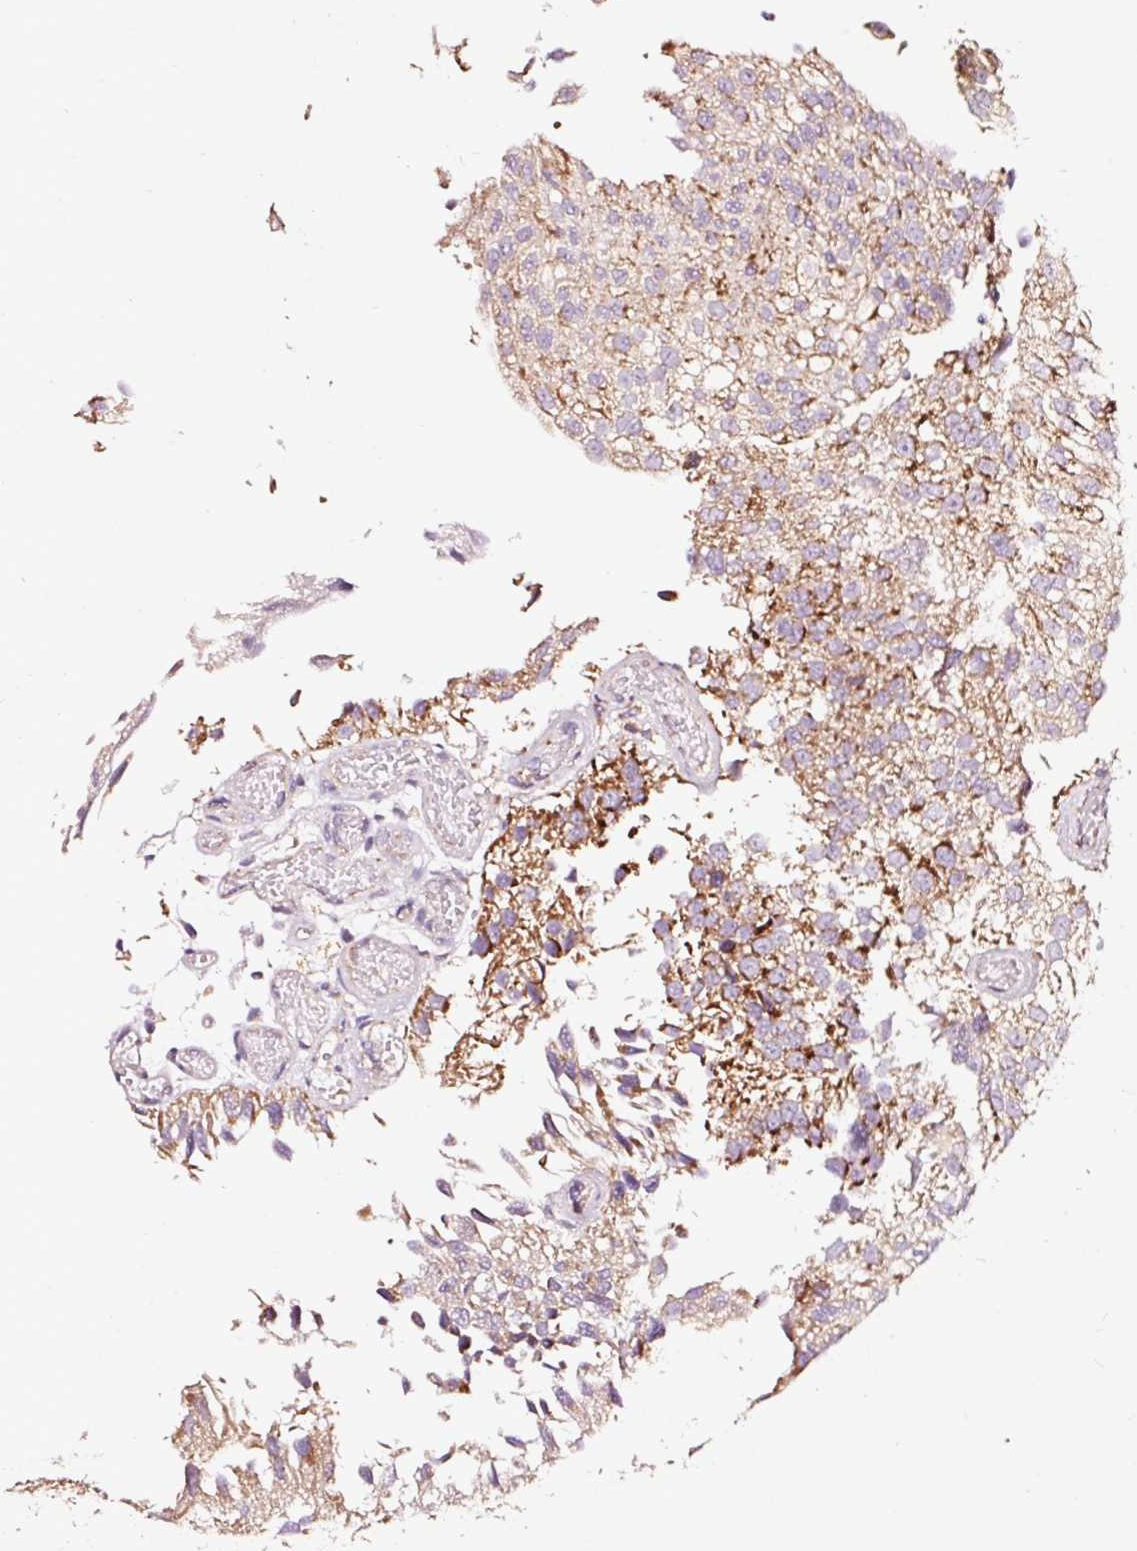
{"staining": {"intensity": "moderate", "quantity": ">75%", "location": "cytoplasmic/membranous"}, "tissue": "urothelial cancer", "cell_type": "Tumor cells", "image_type": "cancer", "snomed": [{"axis": "morphology", "description": "Urothelial carcinoma, NOS"}, {"axis": "topography", "description": "Urinary bladder"}], "caption": "Moderate cytoplasmic/membranous staining for a protein is seen in approximately >75% of tumor cells of urothelial cancer using IHC.", "gene": "TPM1", "patient": {"sex": "male", "age": 87}}